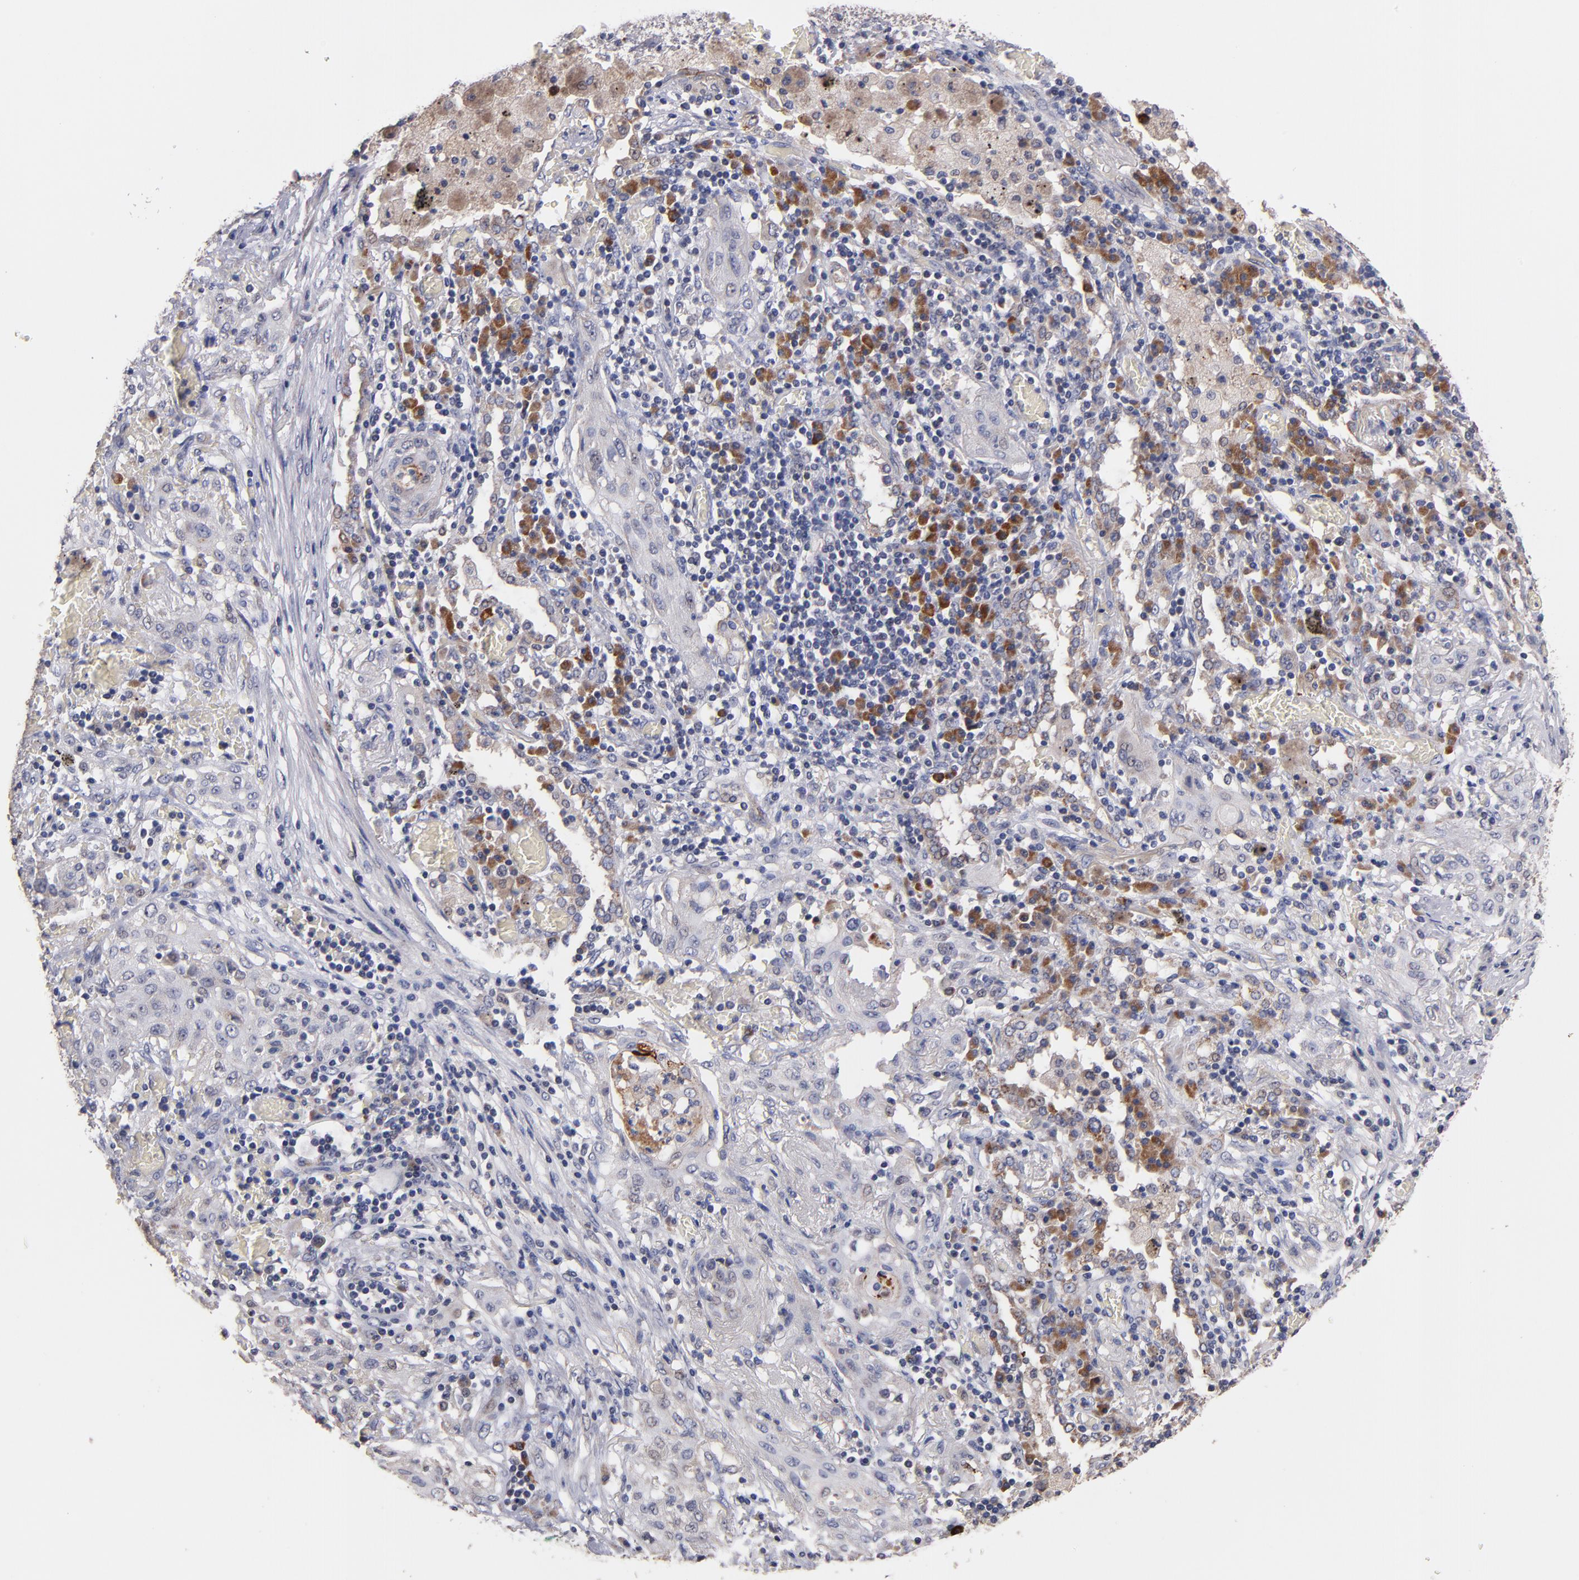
{"staining": {"intensity": "weak", "quantity": "25%-75%", "location": "cytoplasmic/membranous"}, "tissue": "lung cancer", "cell_type": "Tumor cells", "image_type": "cancer", "snomed": [{"axis": "morphology", "description": "Squamous cell carcinoma, NOS"}, {"axis": "topography", "description": "Lung"}], "caption": "DAB (3,3'-diaminobenzidine) immunohistochemical staining of human lung cancer (squamous cell carcinoma) exhibits weak cytoplasmic/membranous protein positivity in about 25%-75% of tumor cells.", "gene": "DIABLO", "patient": {"sex": "female", "age": 47}}